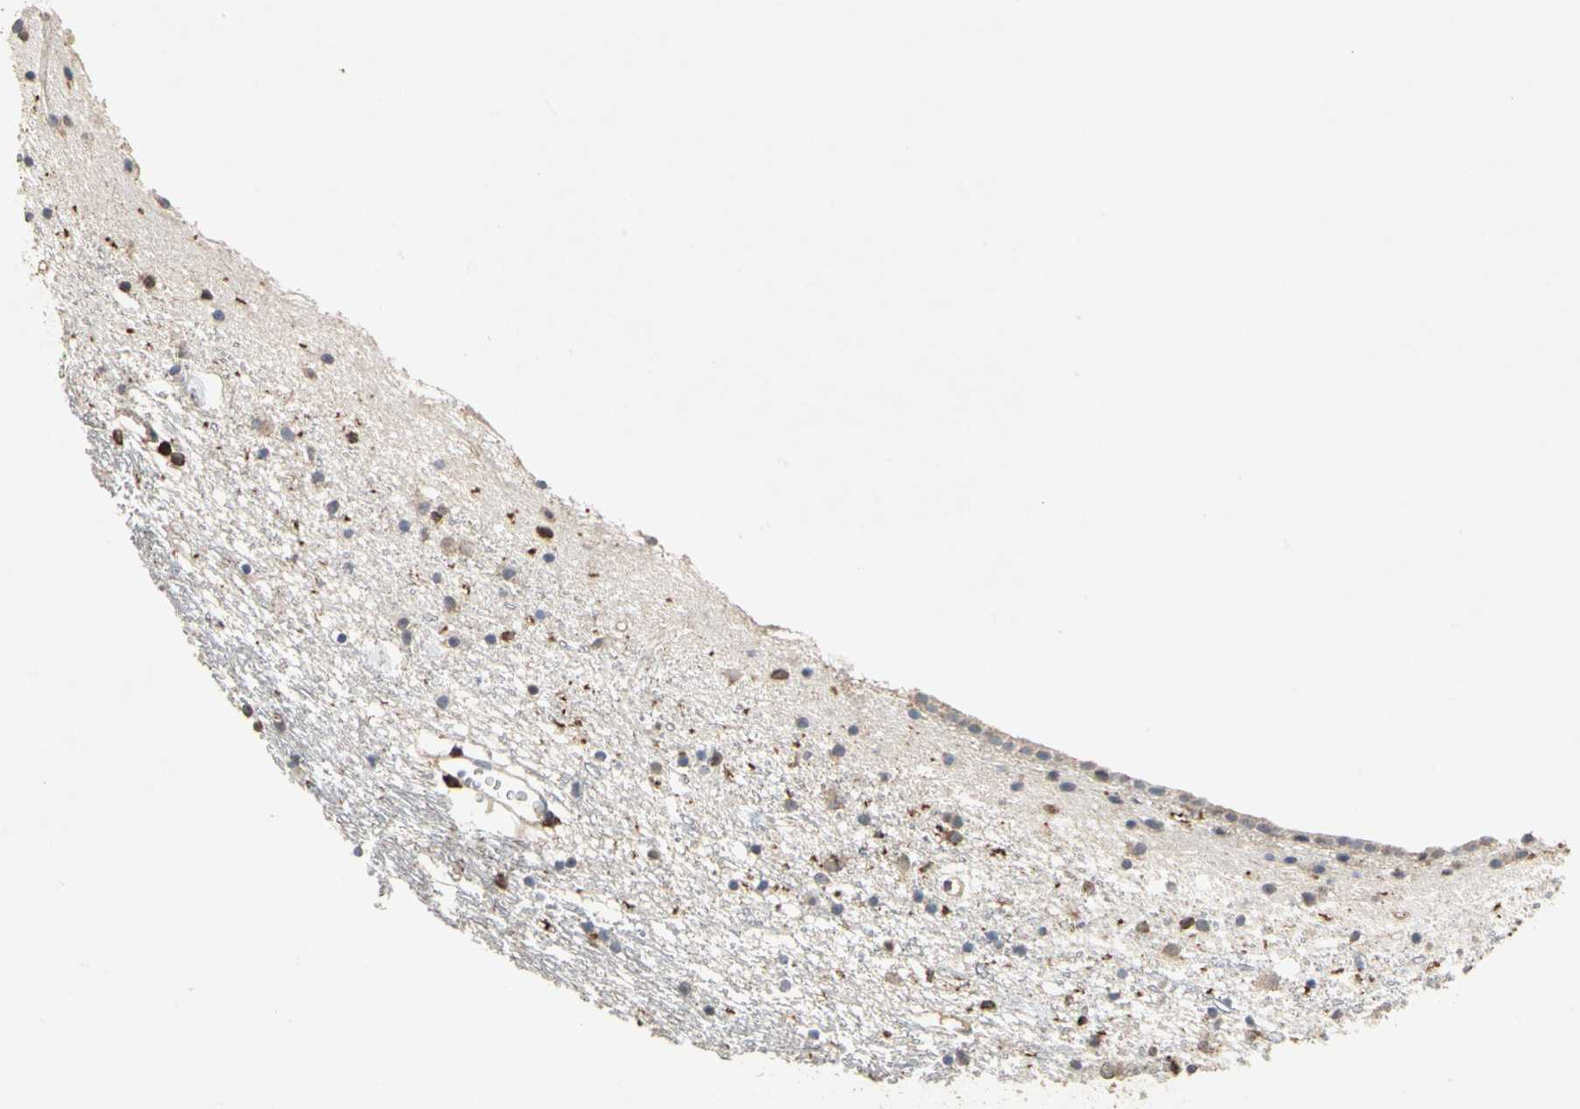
{"staining": {"intensity": "moderate", "quantity": "<25%", "location": "cytoplasmic/membranous"}, "tissue": "caudate", "cell_type": "Glial cells", "image_type": "normal", "snomed": [{"axis": "morphology", "description": "Normal tissue, NOS"}, {"axis": "topography", "description": "Lateral ventricle wall"}], "caption": "Immunohistochemistry (DAB) staining of unremarkable human caudate shows moderate cytoplasmic/membranous protein staining in approximately <25% of glial cells.", "gene": "MAP3K10", "patient": {"sex": "male", "age": 45}}